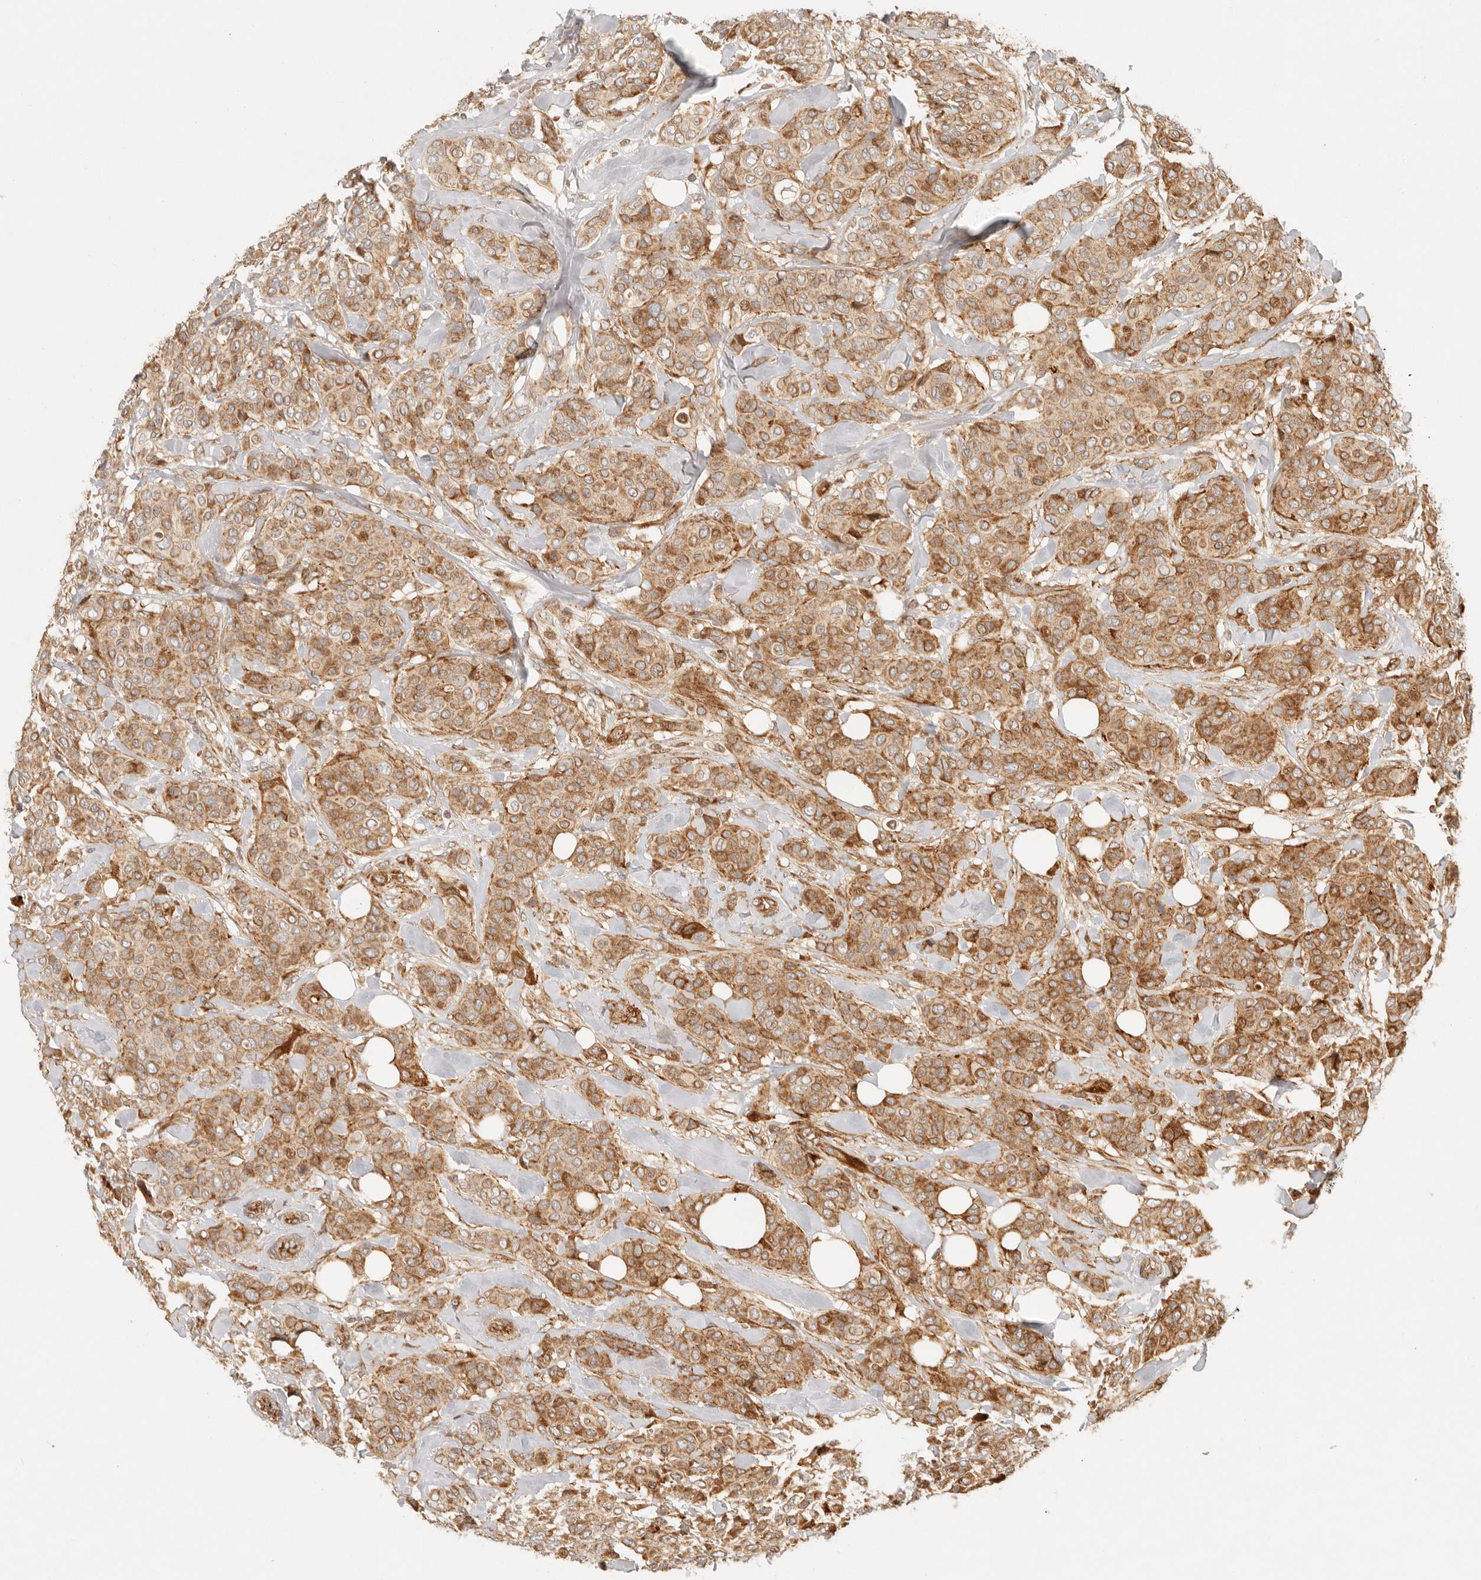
{"staining": {"intensity": "moderate", "quantity": ">75%", "location": "cytoplasmic/membranous"}, "tissue": "breast cancer", "cell_type": "Tumor cells", "image_type": "cancer", "snomed": [{"axis": "morphology", "description": "Lobular carcinoma"}, {"axis": "topography", "description": "Breast"}], "caption": "A medium amount of moderate cytoplasmic/membranous positivity is present in approximately >75% of tumor cells in breast lobular carcinoma tissue.", "gene": "KLHL38", "patient": {"sex": "female", "age": 51}}